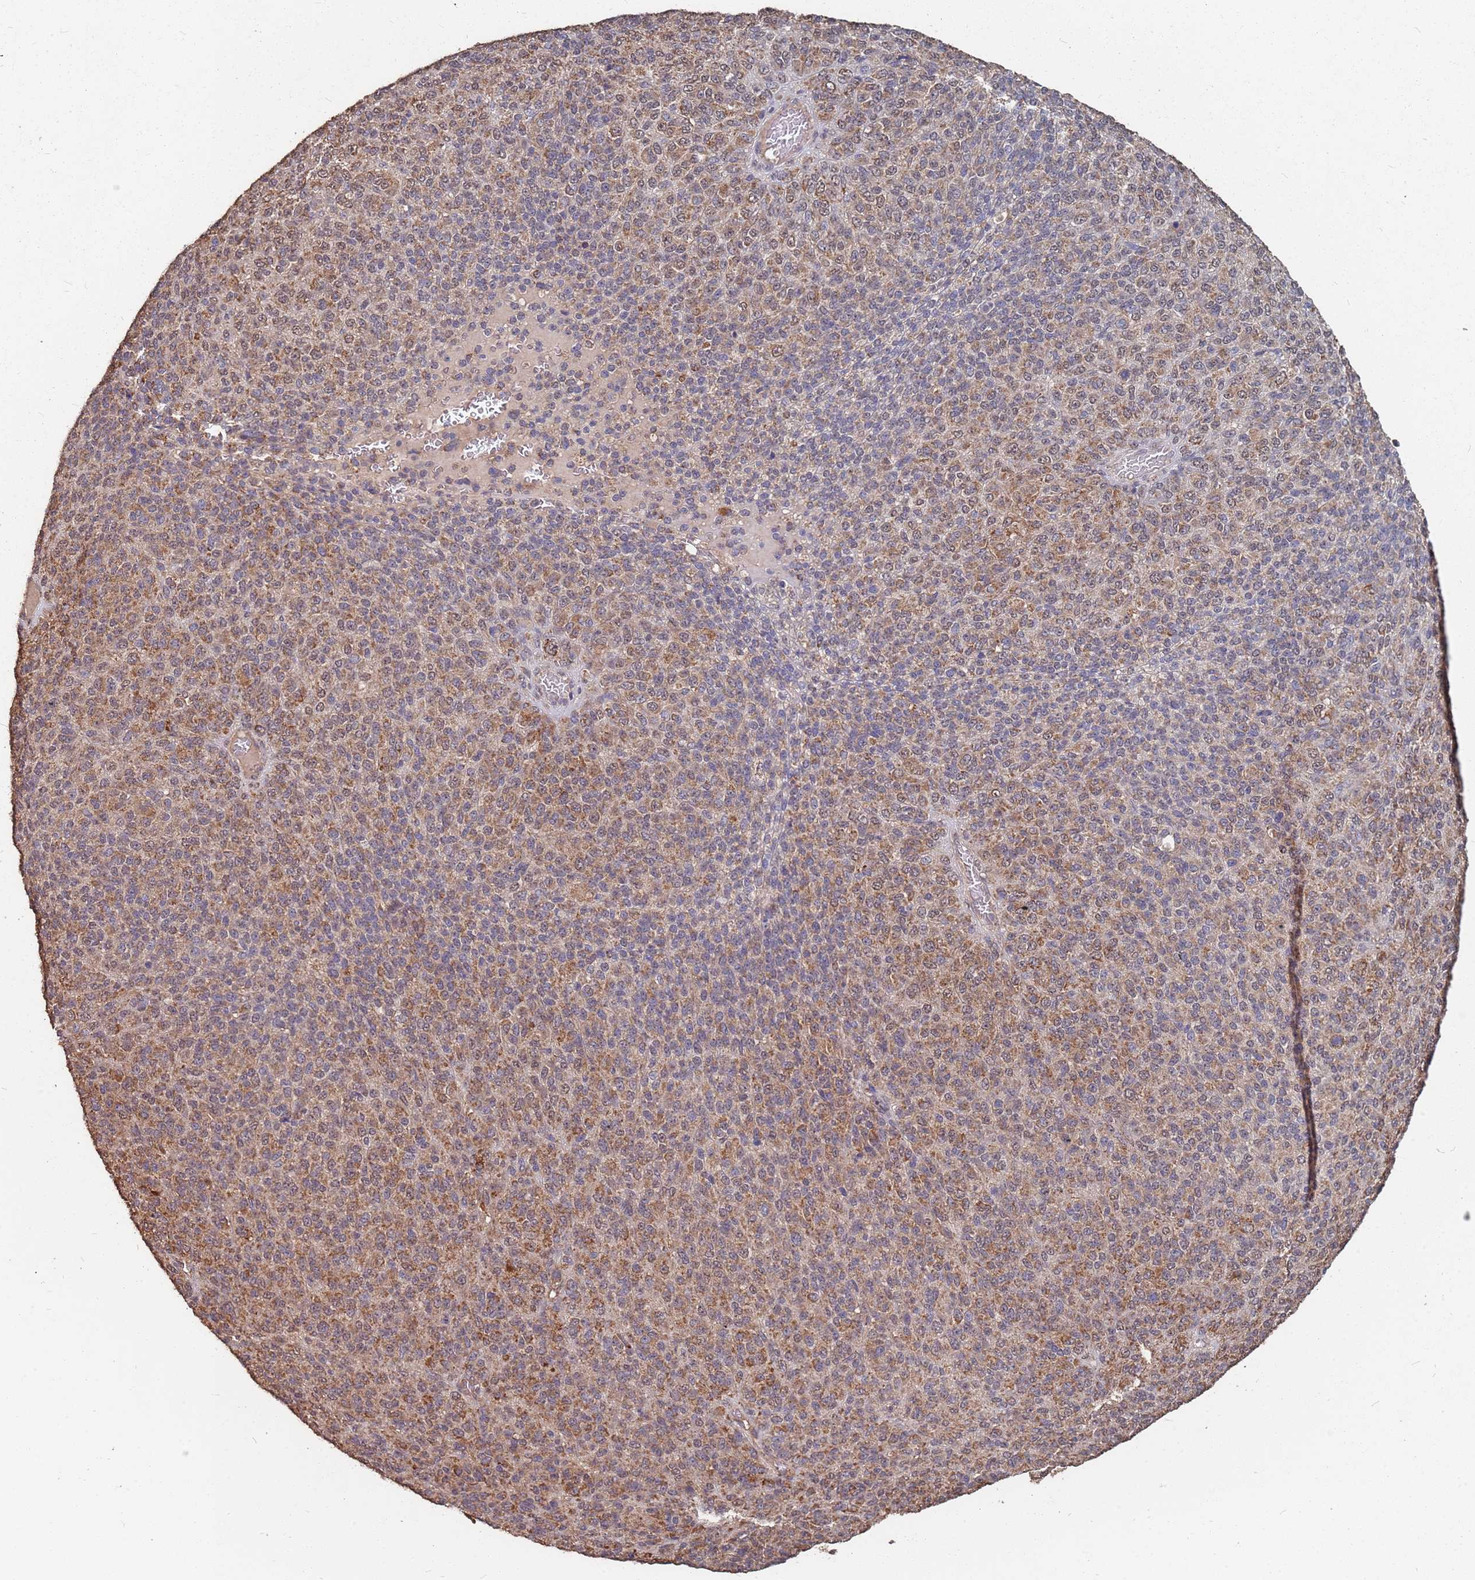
{"staining": {"intensity": "moderate", "quantity": ">75%", "location": "cytoplasmic/membranous"}, "tissue": "melanoma", "cell_type": "Tumor cells", "image_type": "cancer", "snomed": [{"axis": "morphology", "description": "Malignant melanoma, Metastatic site"}, {"axis": "topography", "description": "Brain"}], "caption": "Immunohistochemical staining of melanoma displays moderate cytoplasmic/membranous protein staining in about >75% of tumor cells.", "gene": "PRORP", "patient": {"sex": "female", "age": 56}}